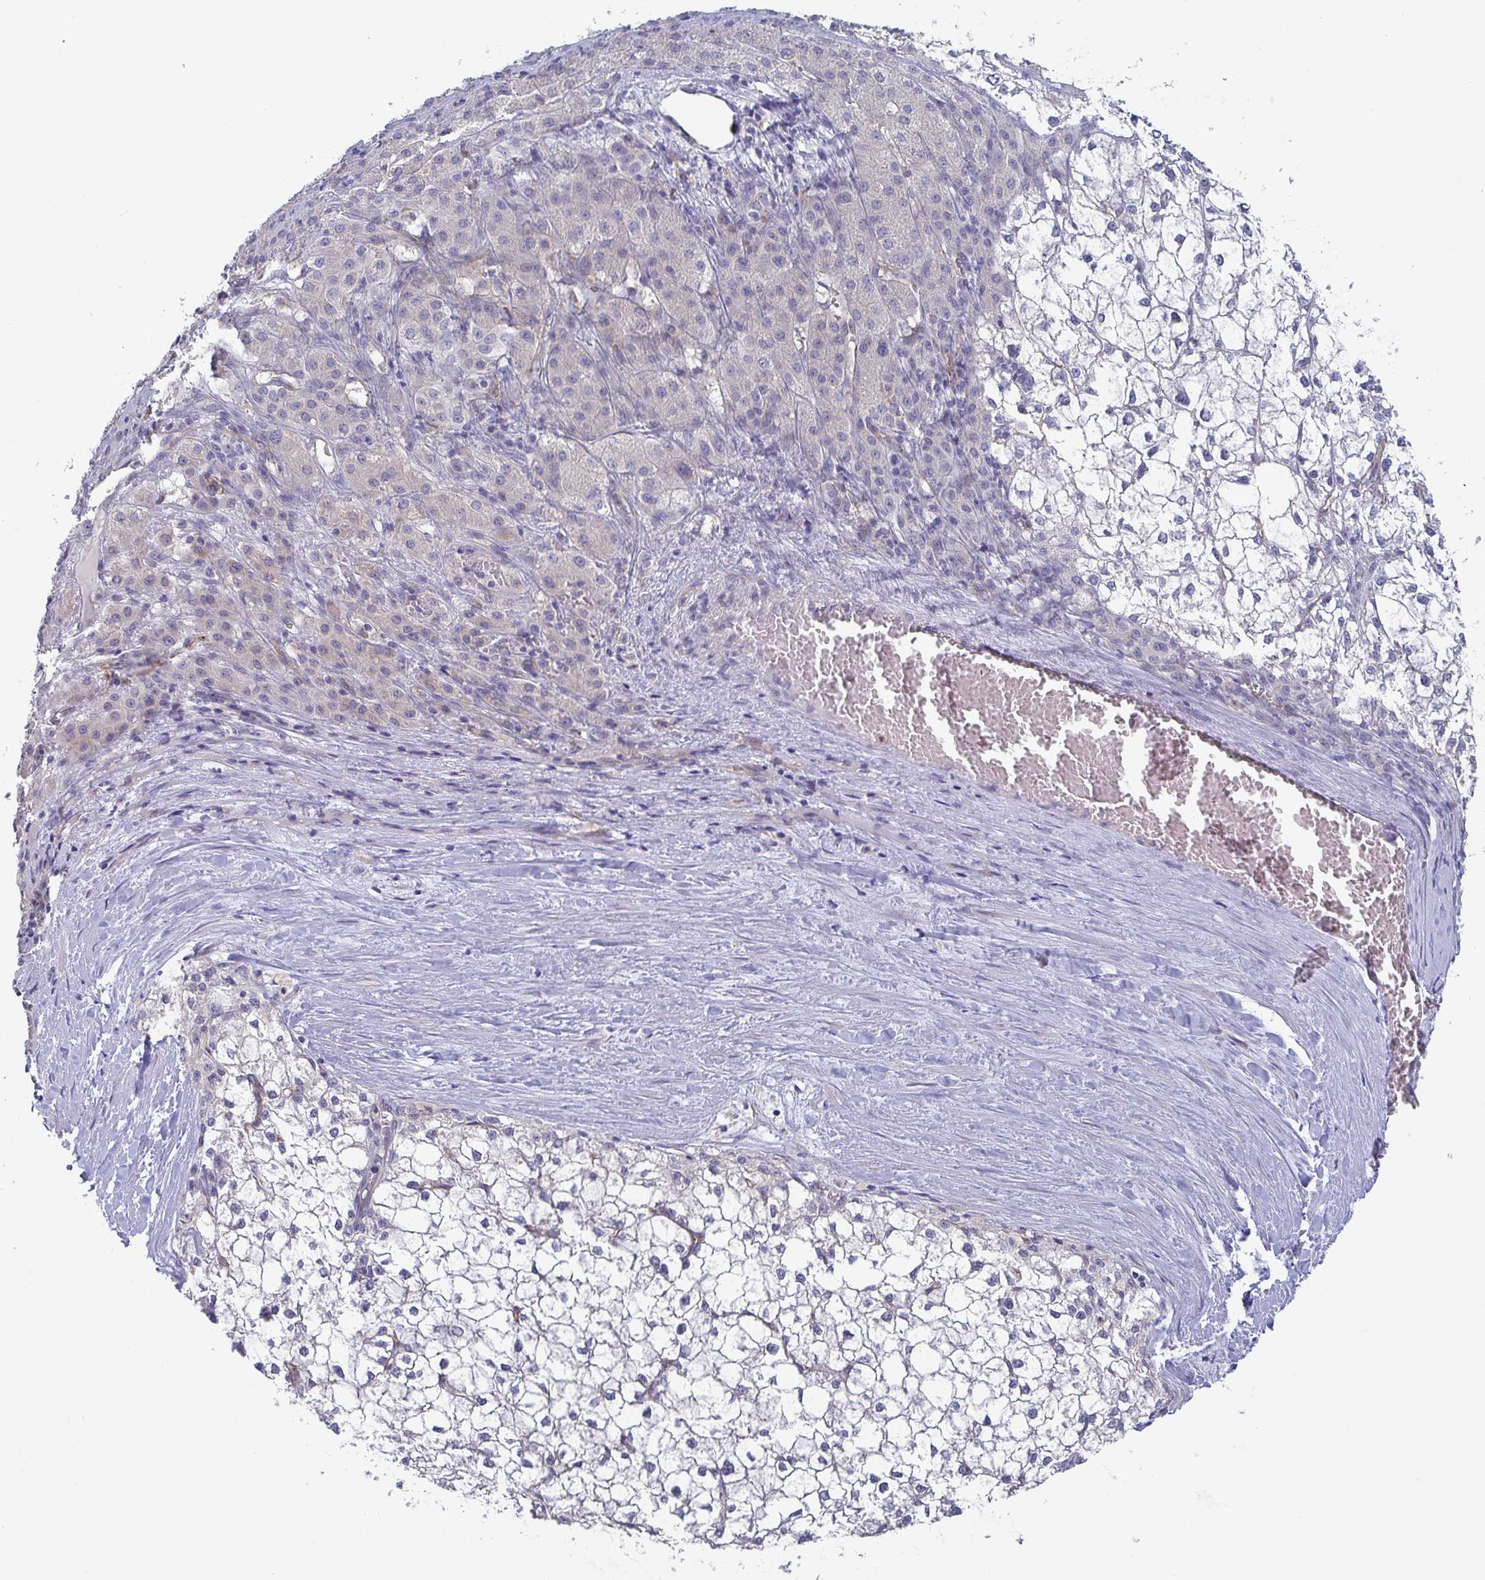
{"staining": {"intensity": "negative", "quantity": "none", "location": "none"}, "tissue": "liver cancer", "cell_type": "Tumor cells", "image_type": "cancer", "snomed": [{"axis": "morphology", "description": "Carcinoma, Hepatocellular, NOS"}, {"axis": "topography", "description": "Liver"}], "caption": "High magnification brightfield microscopy of liver cancer (hepatocellular carcinoma) stained with DAB (3,3'-diaminobenzidine) (brown) and counterstained with hematoxylin (blue): tumor cells show no significant expression. (DAB immunohistochemistry (IHC) with hematoxylin counter stain).", "gene": "ST14", "patient": {"sex": "female", "age": 43}}